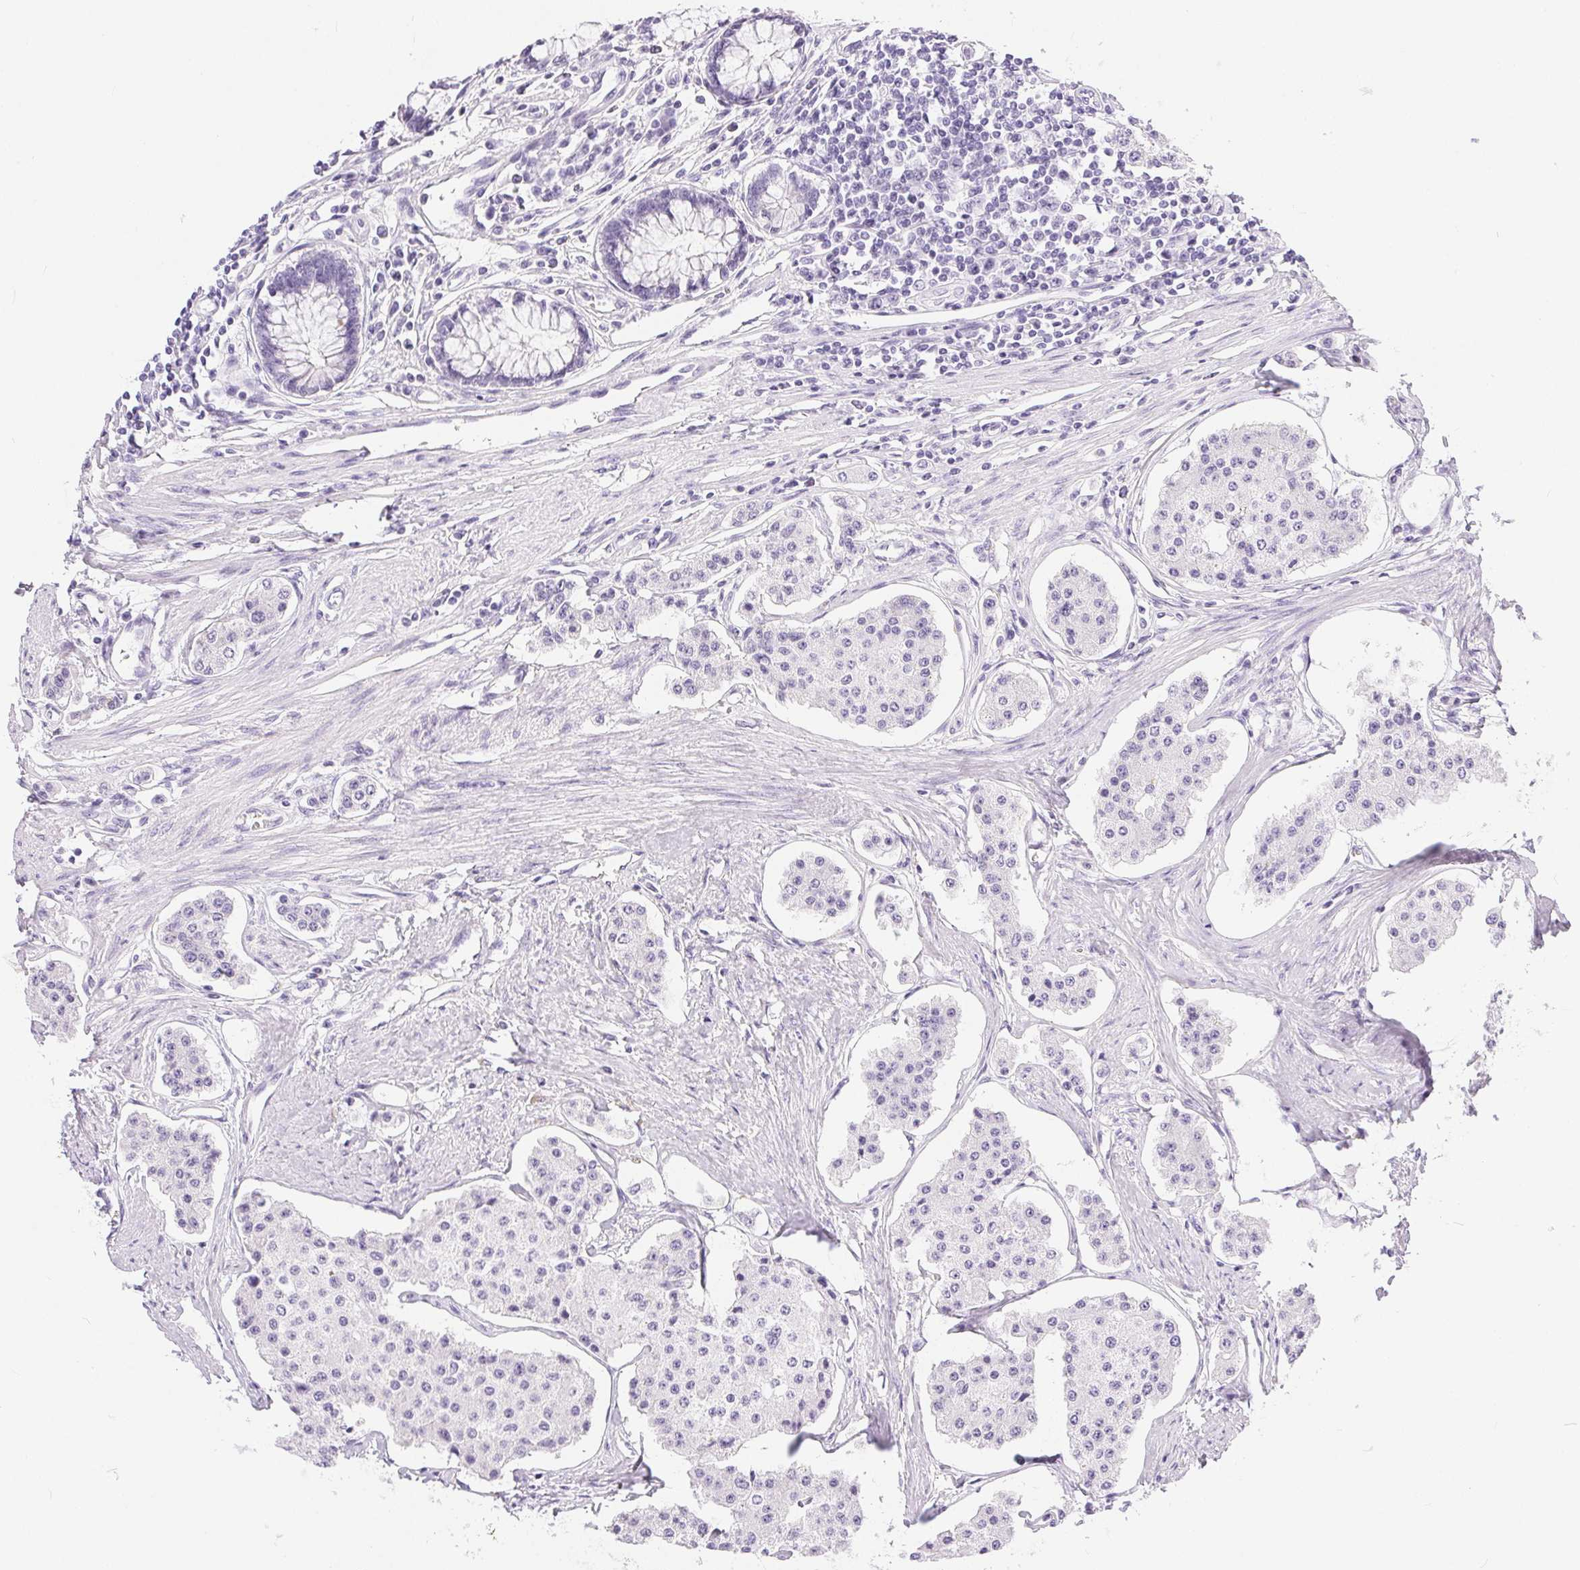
{"staining": {"intensity": "negative", "quantity": "none", "location": "none"}, "tissue": "carcinoid", "cell_type": "Tumor cells", "image_type": "cancer", "snomed": [{"axis": "morphology", "description": "Carcinoid, malignant, NOS"}, {"axis": "topography", "description": "Small intestine"}], "caption": "Immunohistochemistry (IHC) of carcinoid shows no positivity in tumor cells. Brightfield microscopy of IHC stained with DAB (3,3'-diaminobenzidine) (brown) and hematoxylin (blue), captured at high magnification.", "gene": "XDH", "patient": {"sex": "female", "age": 65}}